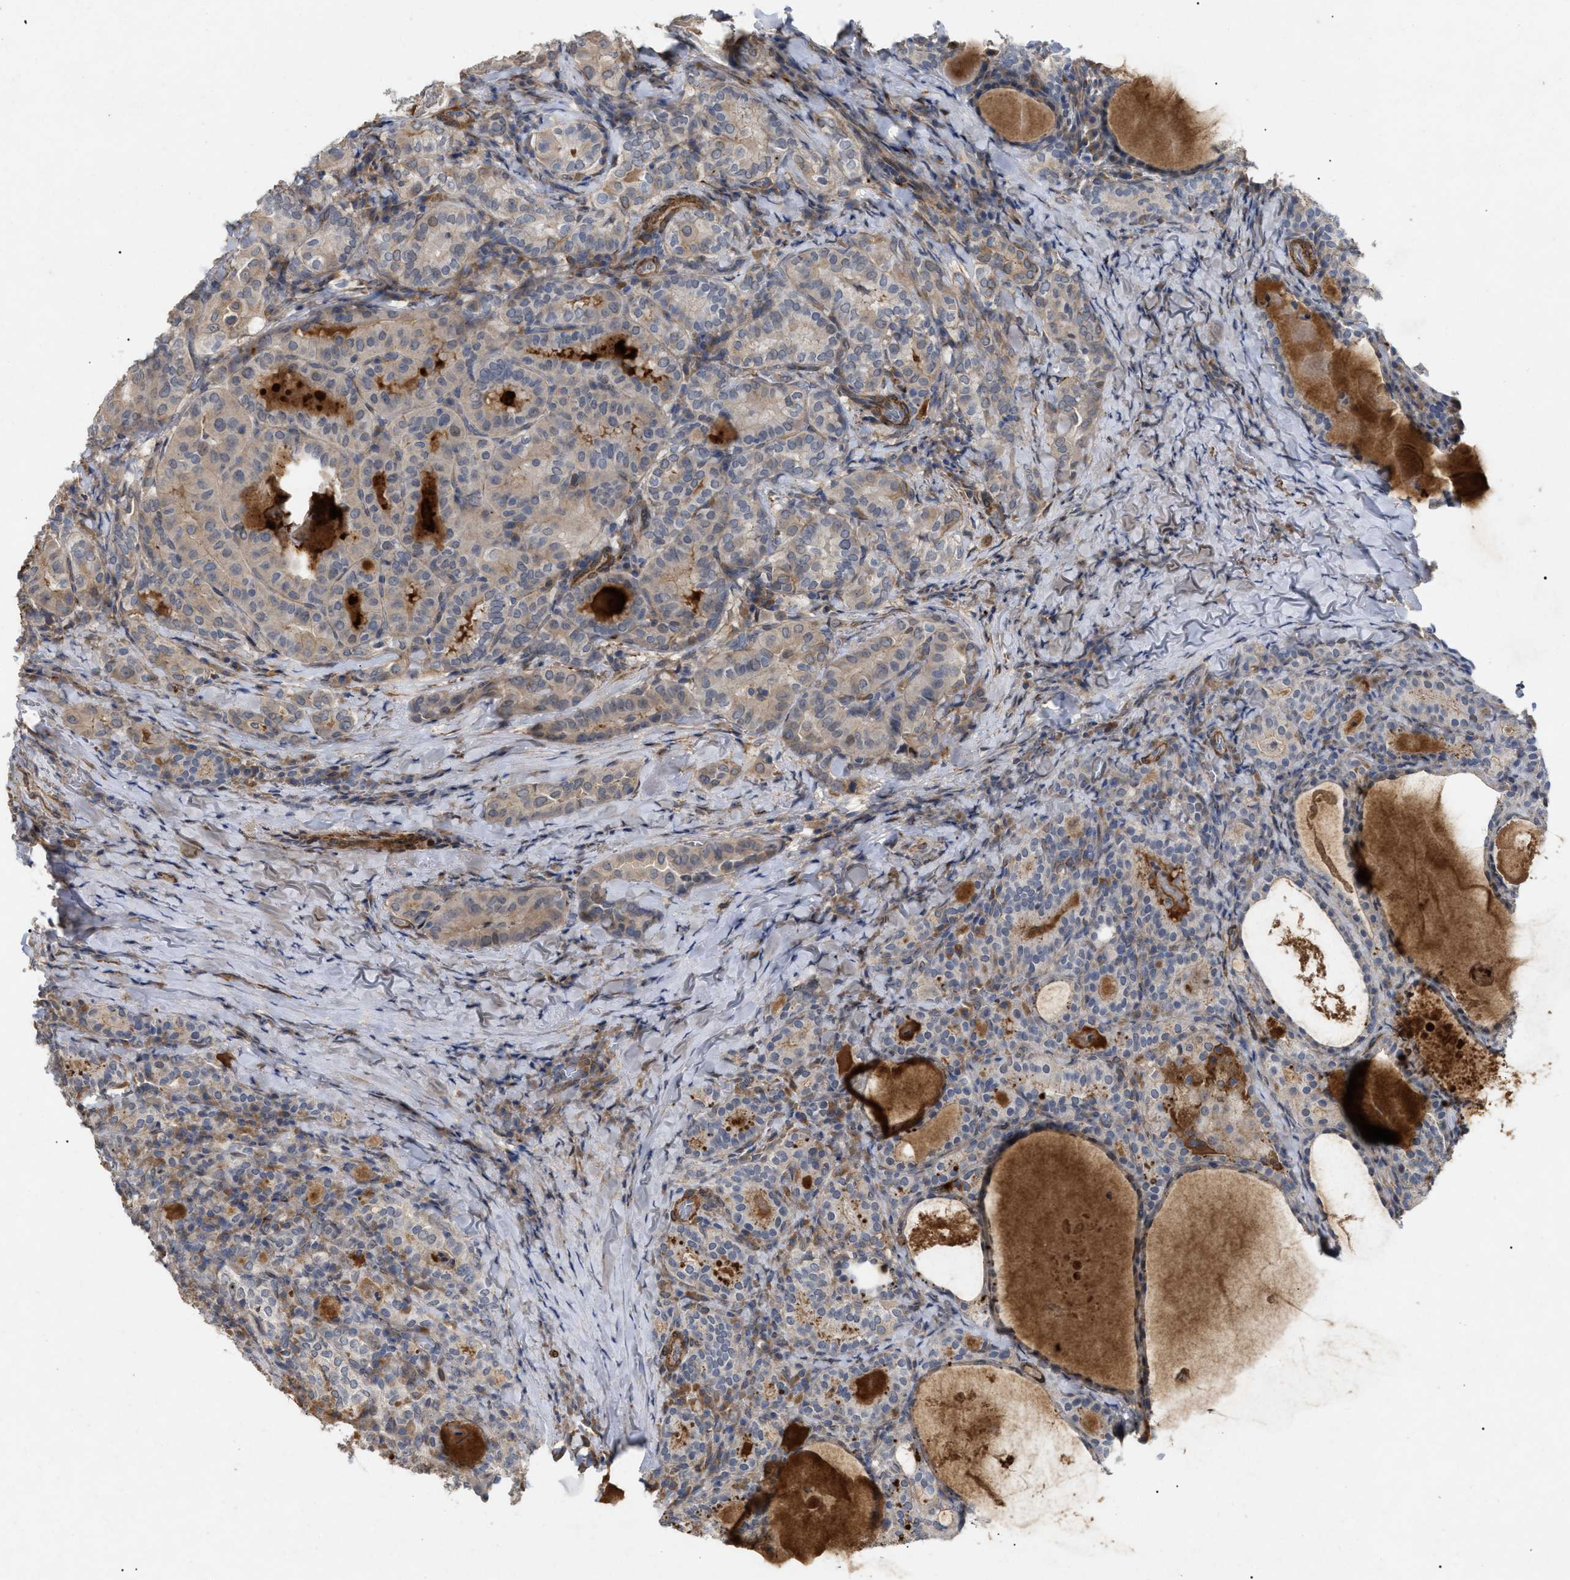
{"staining": {"intensity": "weak", "quantity": ">75%", "location": "nuclear"}, "tissue": "thyroid cancer", "cell_type": "Tumor cells", "image_type": "cancer", "snomed": [{"axis": "morphology", "description": "Papillary adenocarcinoma, NOS"}, {"axis": "topography", "description": "Thyroid gland"}], "caption": "The micrograph displays staining of thyroid papillary adenocarcinoma, revealing weak nuclear protein positivity (brown color) within tumor cells. (DAB (3,3'-diaminobenzidine) IHC, brown staining for protein, blue staining for nuclei).", "gene": "ST6GALNAC6", "patient": {"sex": "female", "age": 42}}